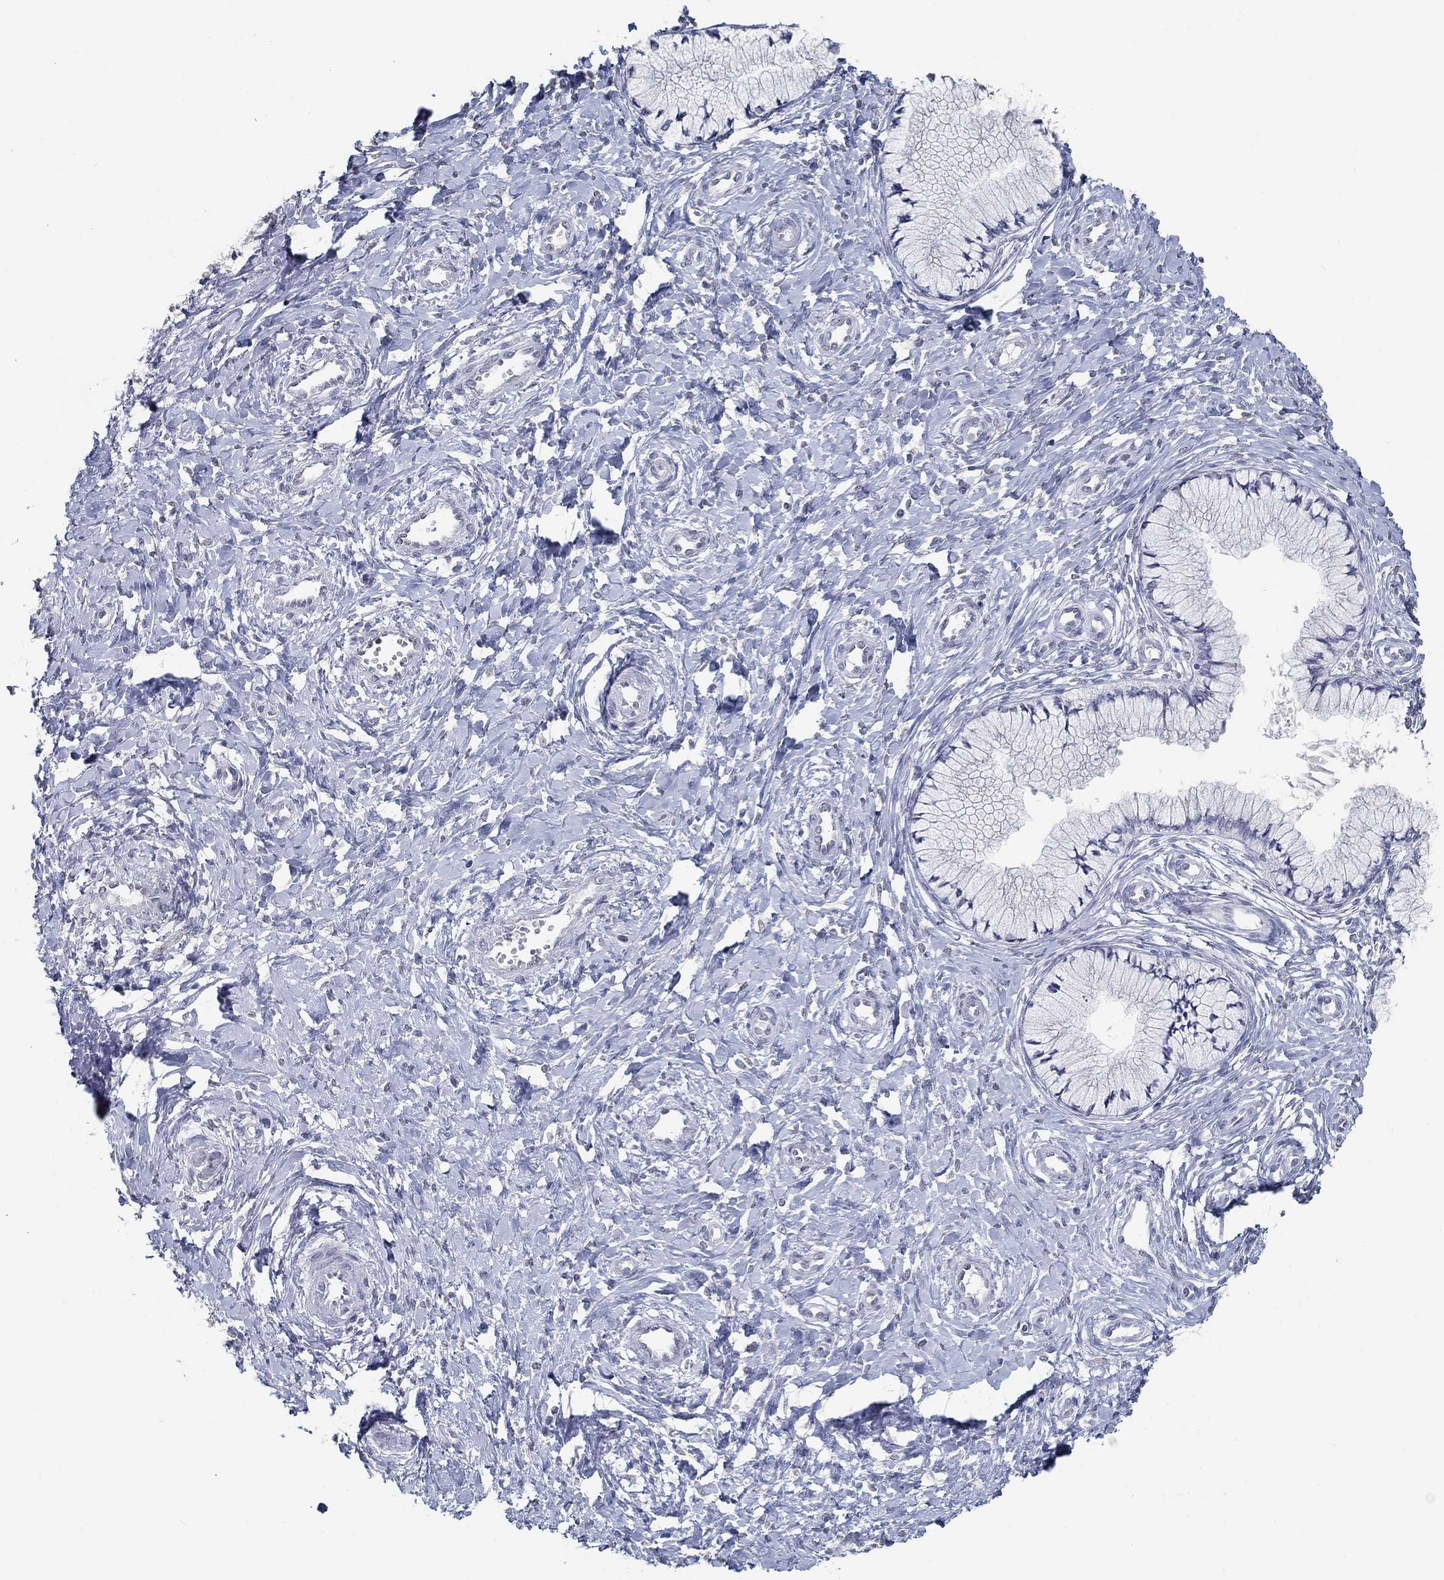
{"staining": {"intensity": "negative", "quantity": "none", "location": "none"}, "tissue": "cervix", "cell_type": "Glandular cells", "image_type": "normal", "snomed": [{"axis": "morphology", "description": "Normal tissue, NOS"}, {"axis": "topography", "description": "Cervix"}], "caption": "Immunohistochemical staining of benign human cervix demonstrates no significant positivity in glandular cells.", "gene": "NUP155", "patient": {"sex": "female", "age": 37}}